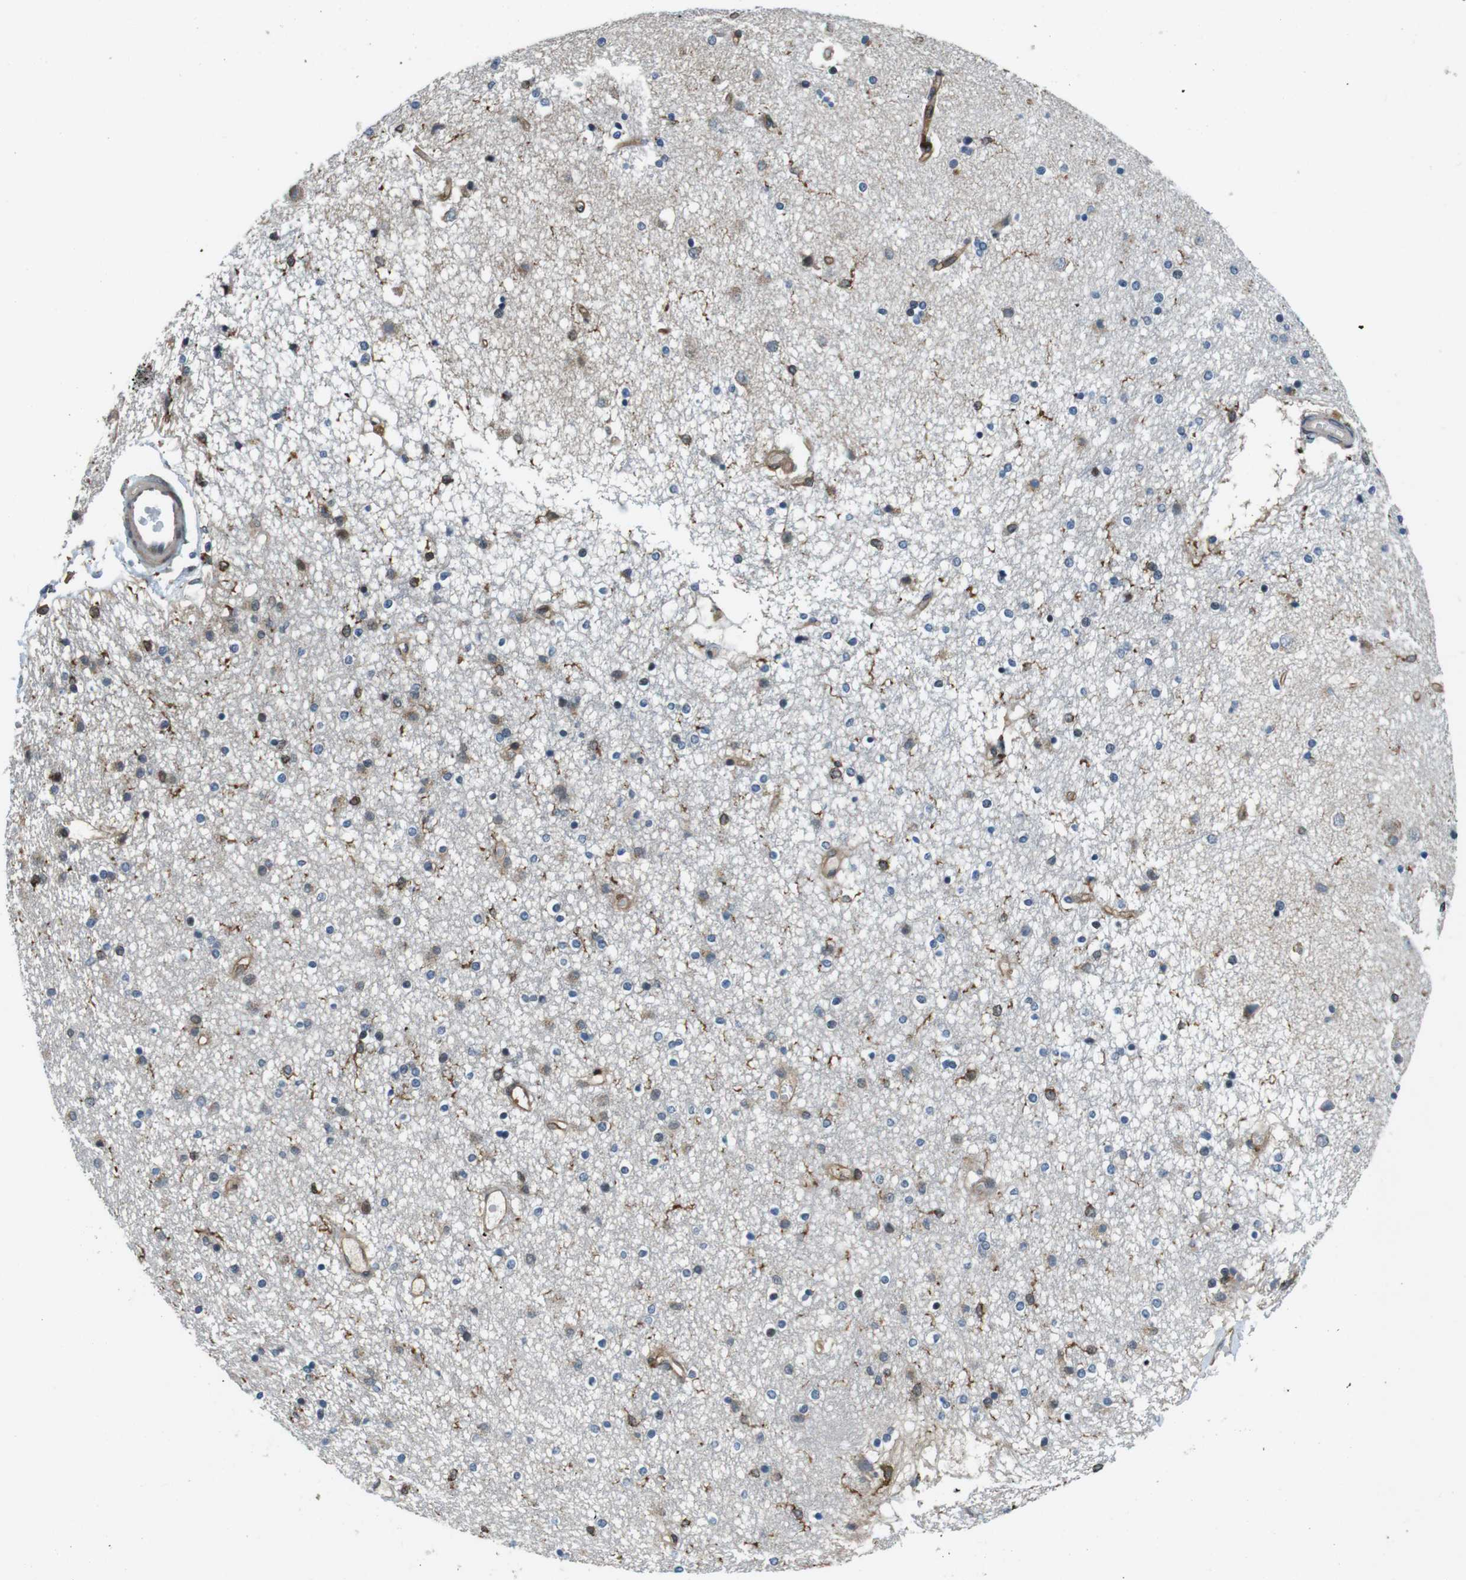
{"staining": {"intensity": "moderate", "quantity": "<25%", "location": "cytoplasmic/membranous"}, "tissue": "caudate", "cell_type": "Glial cells", "image_type": "normal", "snomed": [{"axis": "morphology", "description": "Normal tissue, NOS"}, {"axis": "topography", "description": "Lateral ventricle wall"}], "caption": "Moderate cytoplasmic/membranous positivity for a protein is present in about <25% of glial cells of normal caudate using immunohistochemistry (IHC).", "gene": "PALD1", "patient": {"sex": "female", "age": 54}}